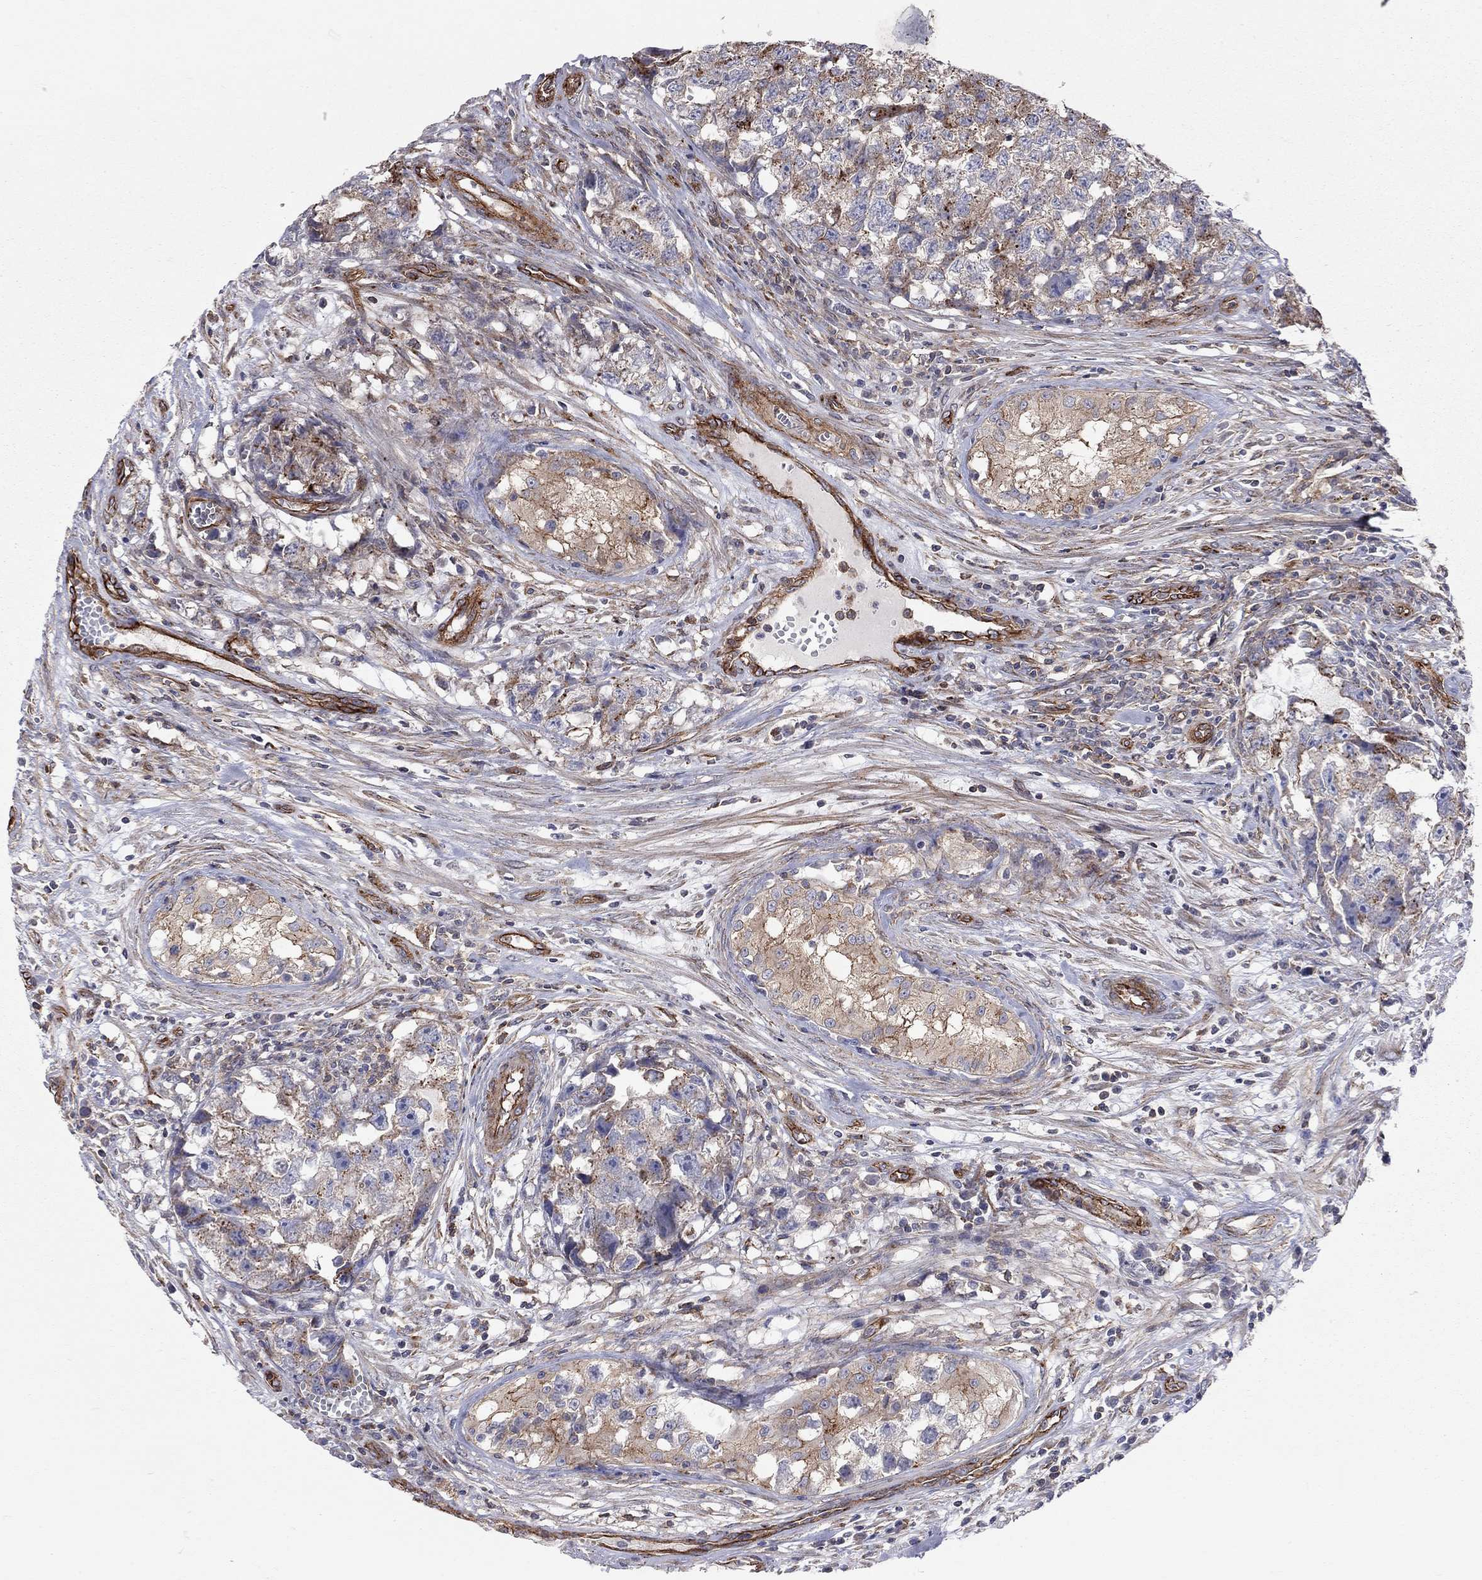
{"staining": {"intensity": "moderate", "quantity": "<25%", "location": "cytoplasmic/membranous"}, "tissue": "testis cancer", "cell_type": "Tumor cells", "image_type": "cancer", "snomed": [{"axis": "morphology", "description": "Seminoma, NOS"}, {"axis": "morphology", "description": "Carcinoma, Embryonal, NOS"}, {"axis": "topography", "description": "Testis"}], "caption": "Testis embryonal carcinoma stained for a protein demonstrates moderate cytoplasmic/membranous positivity in tumor cells.", "gene": "RASEF", "patient": {"sex": "male", "age": 22}}